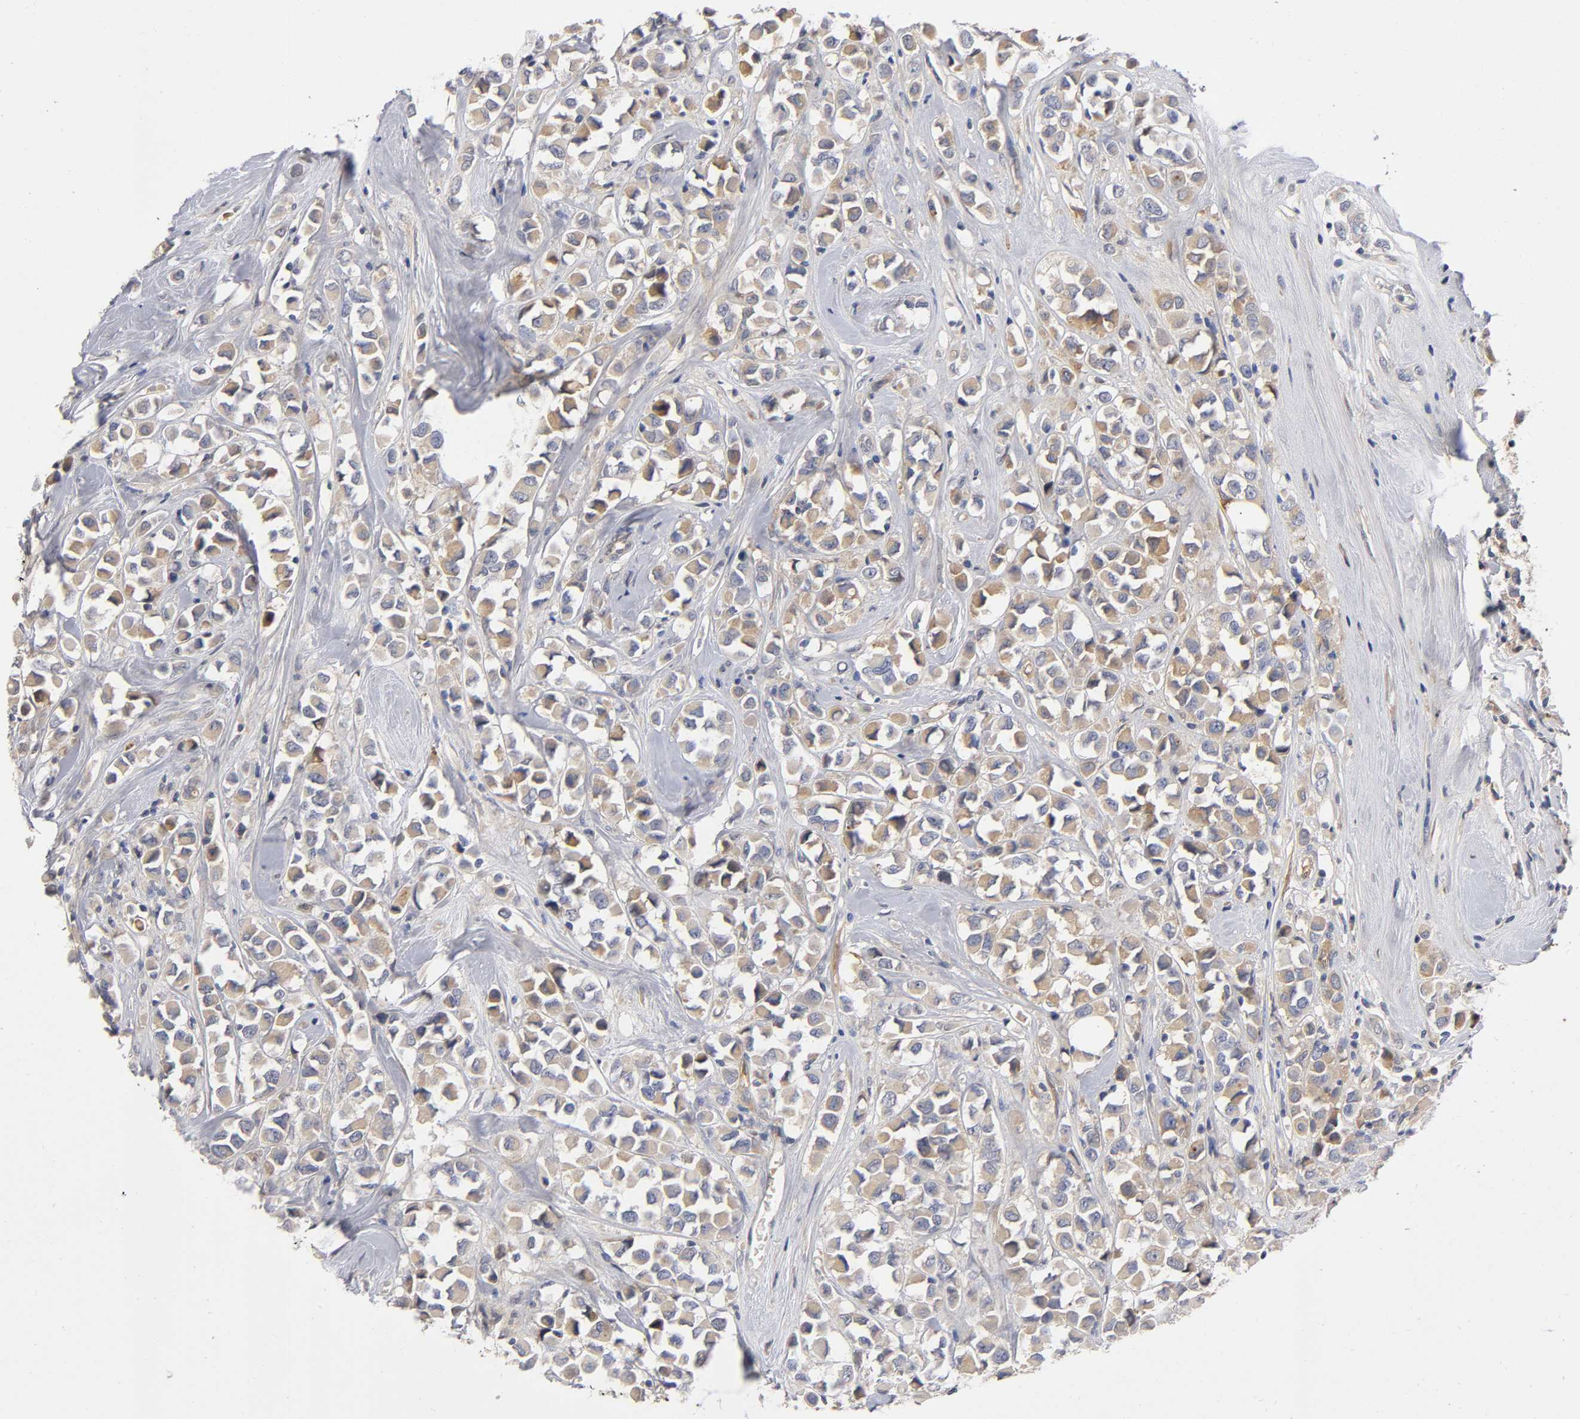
{"staining": {"intensity": "weak", "quantity": ">75%", "location": "cytoplasmic/membranous"}, "tissue": "breast cancer", "cell_type": "Tumor cells", "image_type": "cancer", "snomed": [{"axis": "morphology", "description": "Duct carcinoma"}, {"axis": "topography", "description": "Breast"}], "caption": "Immunohistochemistry (IHC) staining of infiltrating ductal carcinoma (breast), which displays low levels of weak cytoplasmic/membranous expression in approximately >75% of tumor cells indicating weak cytoplasmic/membranous protein positivity. The staining was performed using DAB (brown) for protein detection and nuclei were counterstained in hematoxylin (blue).", "gene": "NOVA1", "patient": {"sex": "female", "age": 61}}